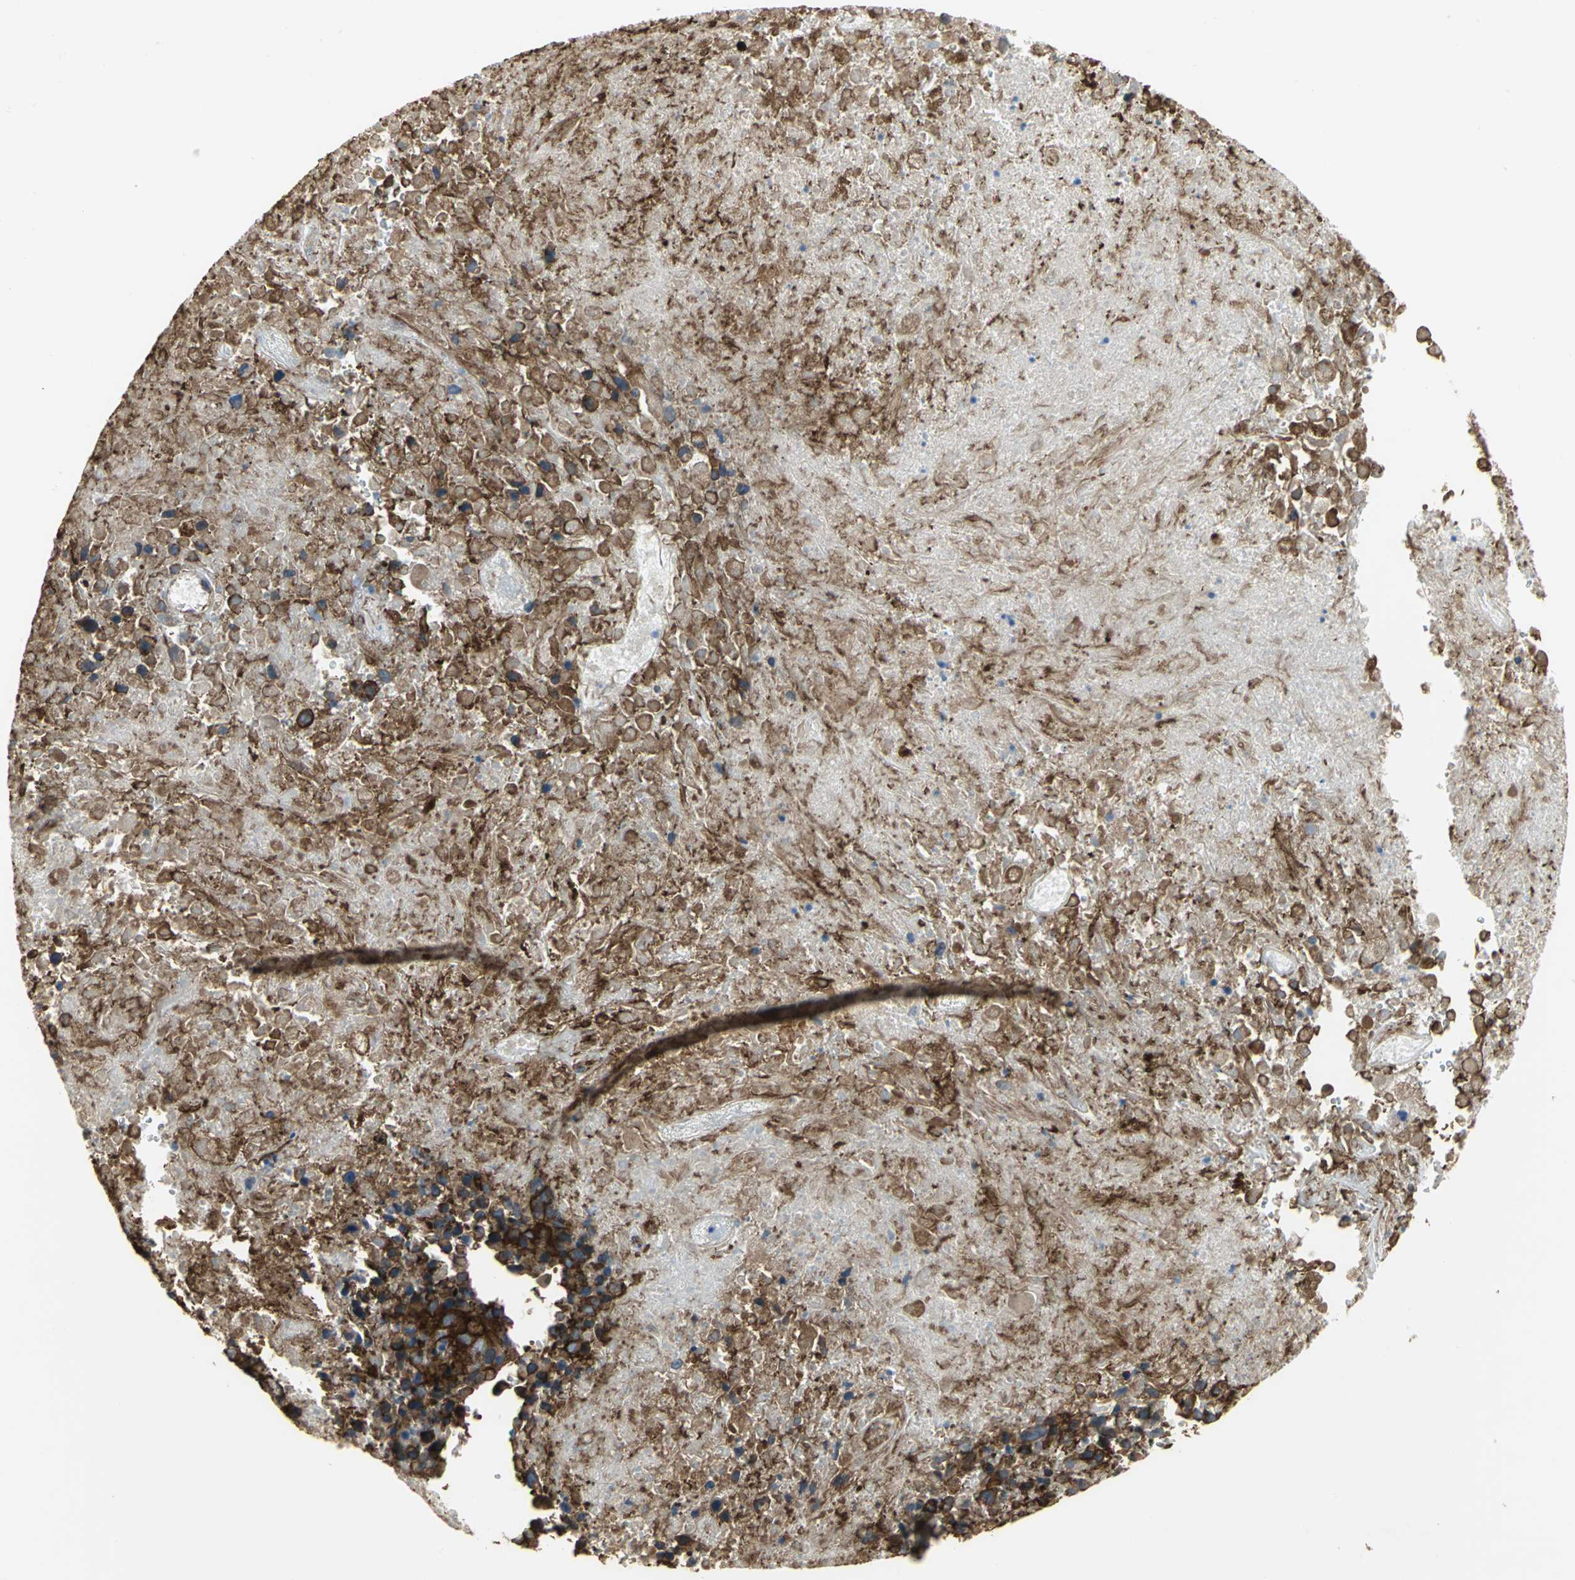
{"staining": {"intensity": "strong", "quantity": ">75%", "location": "cytoplasmic/membranous"}, "tissue": "melanoma", "cell_type": "Tumor cells", "image_type": "cancer", "snomed": [{"axis": "morphology", "description": "Malignant melanoma, Metastatic site"}, {"axis": "topography", "description": "Cerebral cortex"}], "caption": "A histopathology image of human melanoma stained for a protein reveals strong cytoplasmic/membranous brown staining in tumor cells.", "gene": "FLNB", "patient": {"sex": "female", "age": 52}}